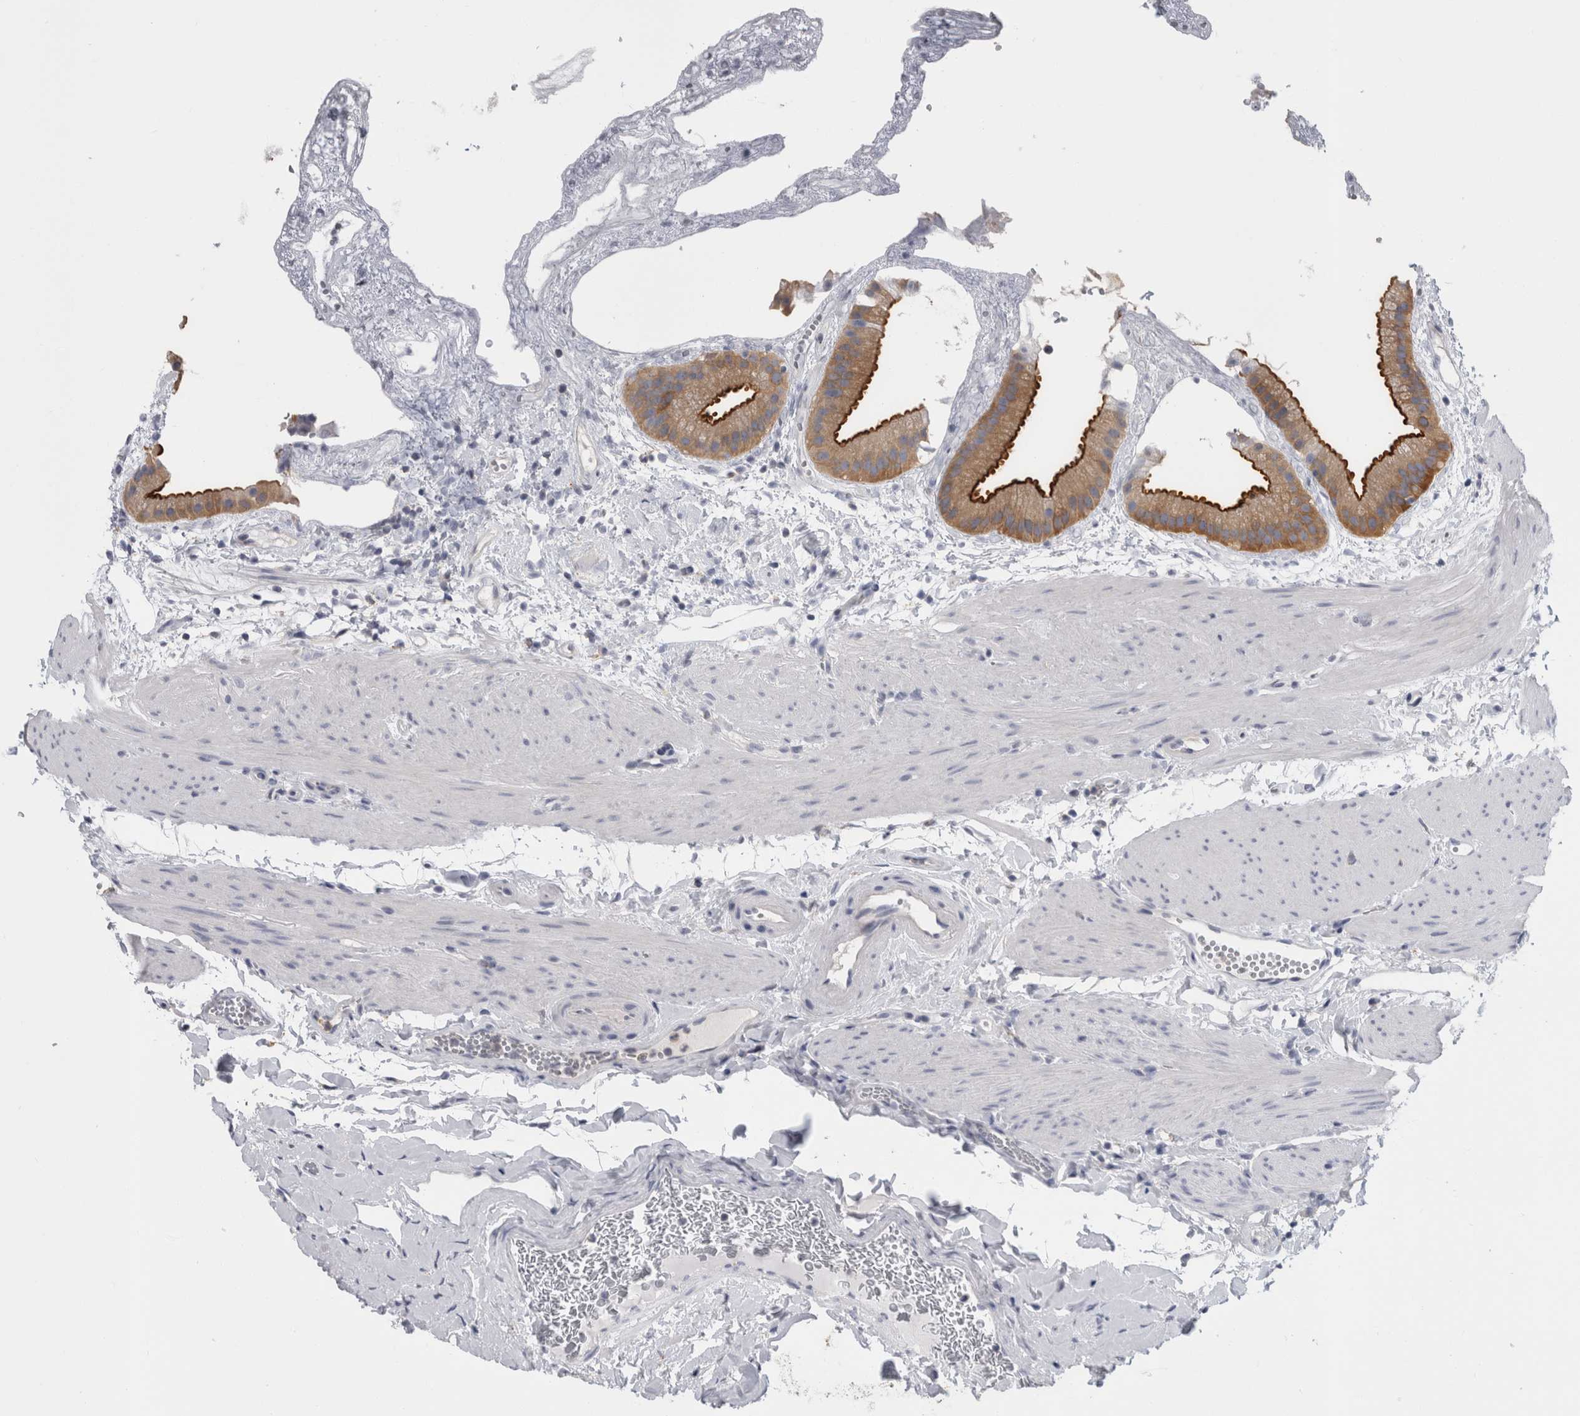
{"staining": {"intensity": "moderate", "quantity": ">75%", "location": "cytoplasmic/membranous"}, "tissue": "gallbladder", "cell_type": "Glandular cells", "image_type": "normal", "snomed": [{"axis": "morphology", "description": "Normal tissue, NOS"}, {"axis": "topography", "description": "Gallbladder"}], "caption": "Gallbladder stained with IHC exhibits moderate cytoplasmic/membranous staining in about >75% of glandular cells.", "gene": "ANKFY1", "patient": {"sex": "female", "age": 64}}